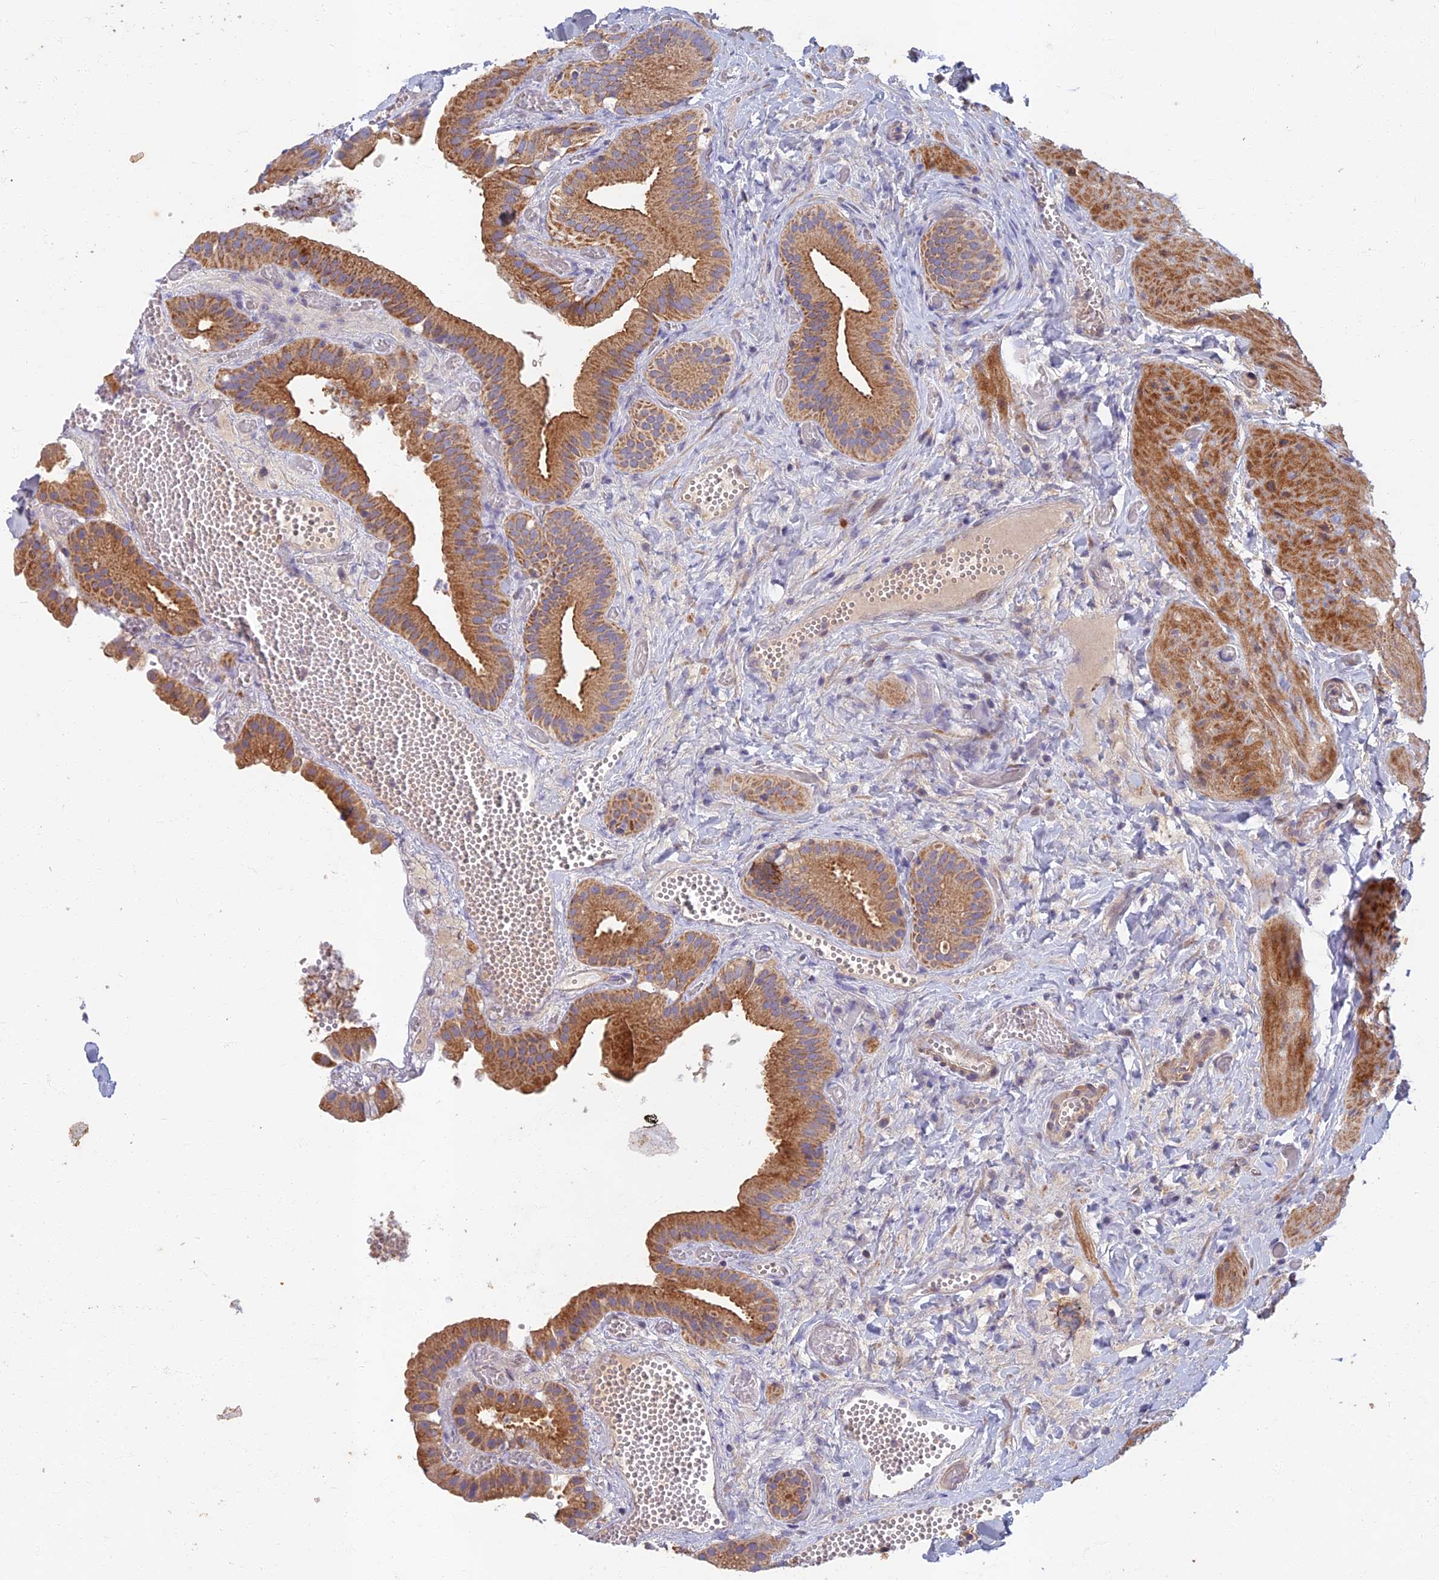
{"staining": {"intensity": "moderate", "quantity": ">75%", "location": "cytoplasmic/membranous"}, "tissue": "gallbladder", "cell_type": "Glandular cells", "image_type": "normal", "snomed": [{"axis": "morphology", "description": "Normal tissue, NOS"}, {"axis": "topography", "description": "Gallbladder"}], "caption": "The micrograph shows immunohistochemical staining of unremarkable gallbladder. There is moderate cytoplasmic/membranous staining is appreciated in about >75% of glandular cells.", "gene": "SOGA1", "patient": {"sex": "female", "age": 64}}